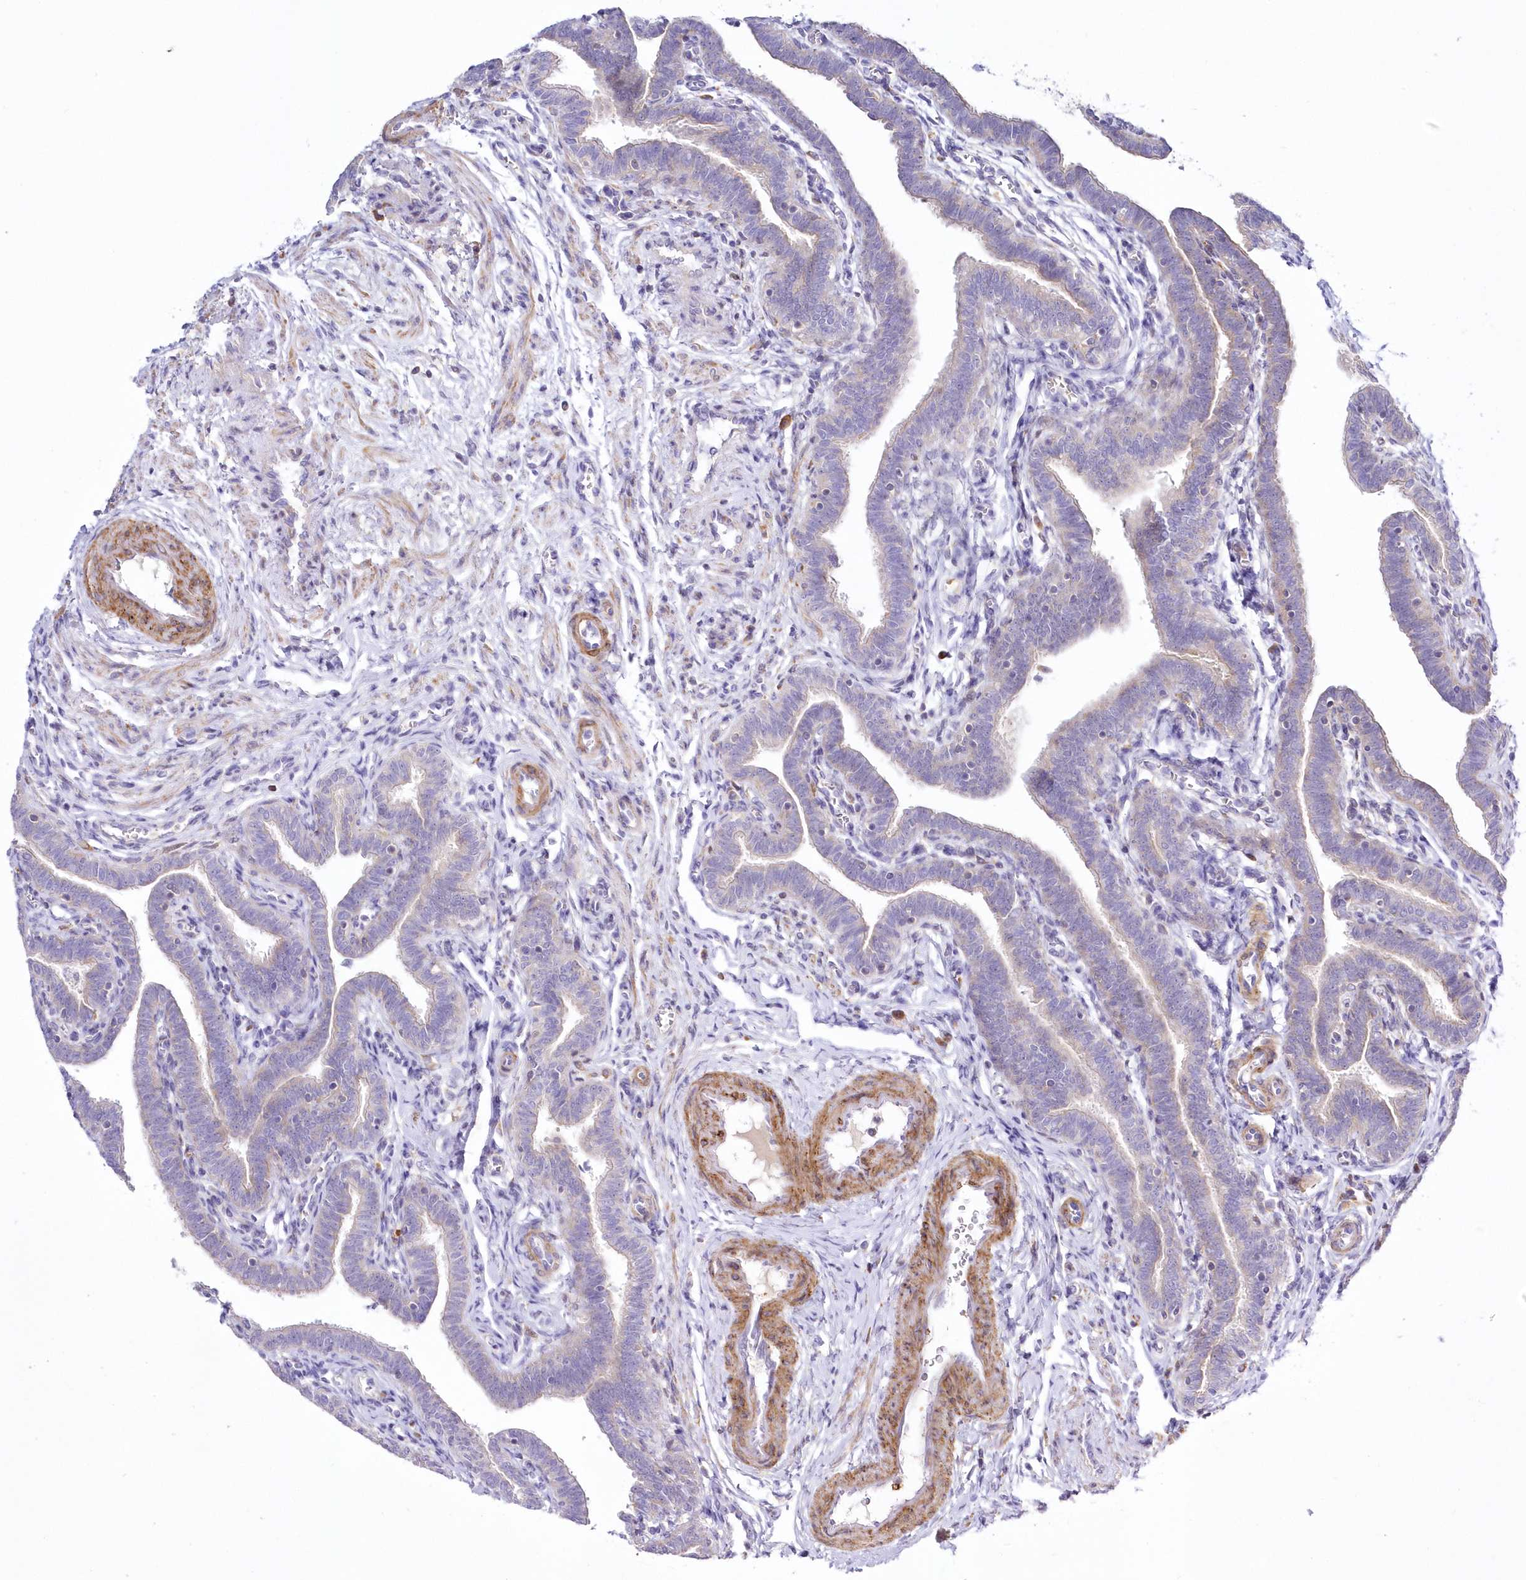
{"staining": {"intensity": "weak", "quantity": "25%-75%", "location": "cytoplasmic/membranous"}, "tissue": "fallopian tube", "cell_type": "Glandular cells", "image_type": "normal", "snomed": [{"axis": "morphology", "description": "Normal tissue, NOS"}, {"axis": "topography", "description": "Fallopian tube"}], "caption": "A low amount of weak cytoplasmic/membranous positivity is appreciated in about 25%-75% of glandular cells in unremarkable fallopian tube. (DAB (3,3'-diaminobenzidine) IHC with brightfield microscopy, high magnification).", "gene": "ARFGEF3", "patient": {"sex": "female", "age": 36}}